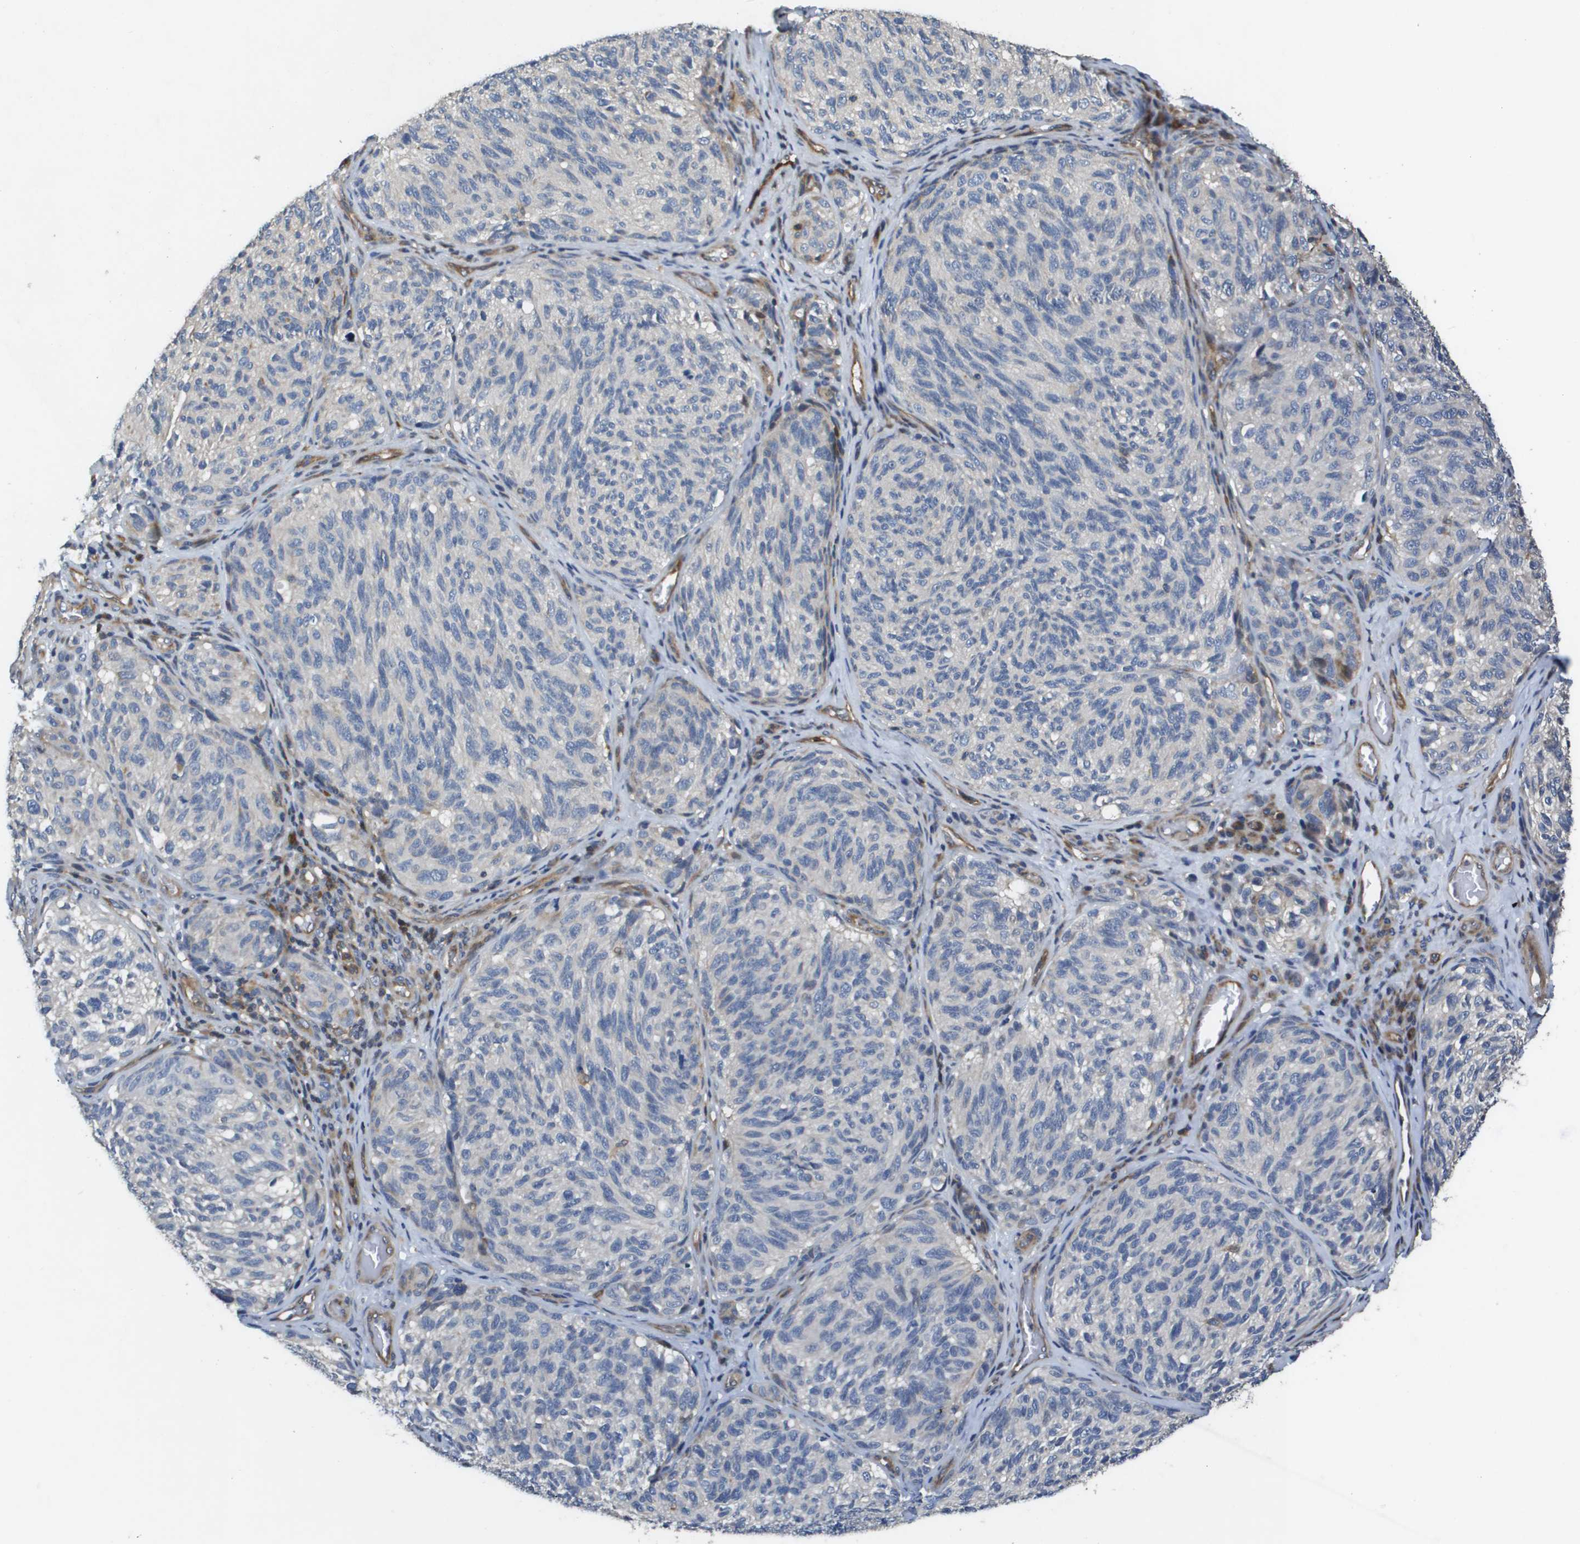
{"staining": {"intensity": "negative", "quantity": "none", "location": "none"}, "tissue": "melanoma", "cell_type": "Tumor cells", "image_type": "cancer", "snomed": [{"axis": "morphology", "description": "Malignant melanoma, NOS"}, {"axis": "topography", "description": "Skin"}], "caption": "Tumor cells are negative for brown protein staining in malignant melanoma. (DAB immunohistochemistry, high magnification).", "gene": "SCN4B", "patient": {"sex": "female", "age": 73}}